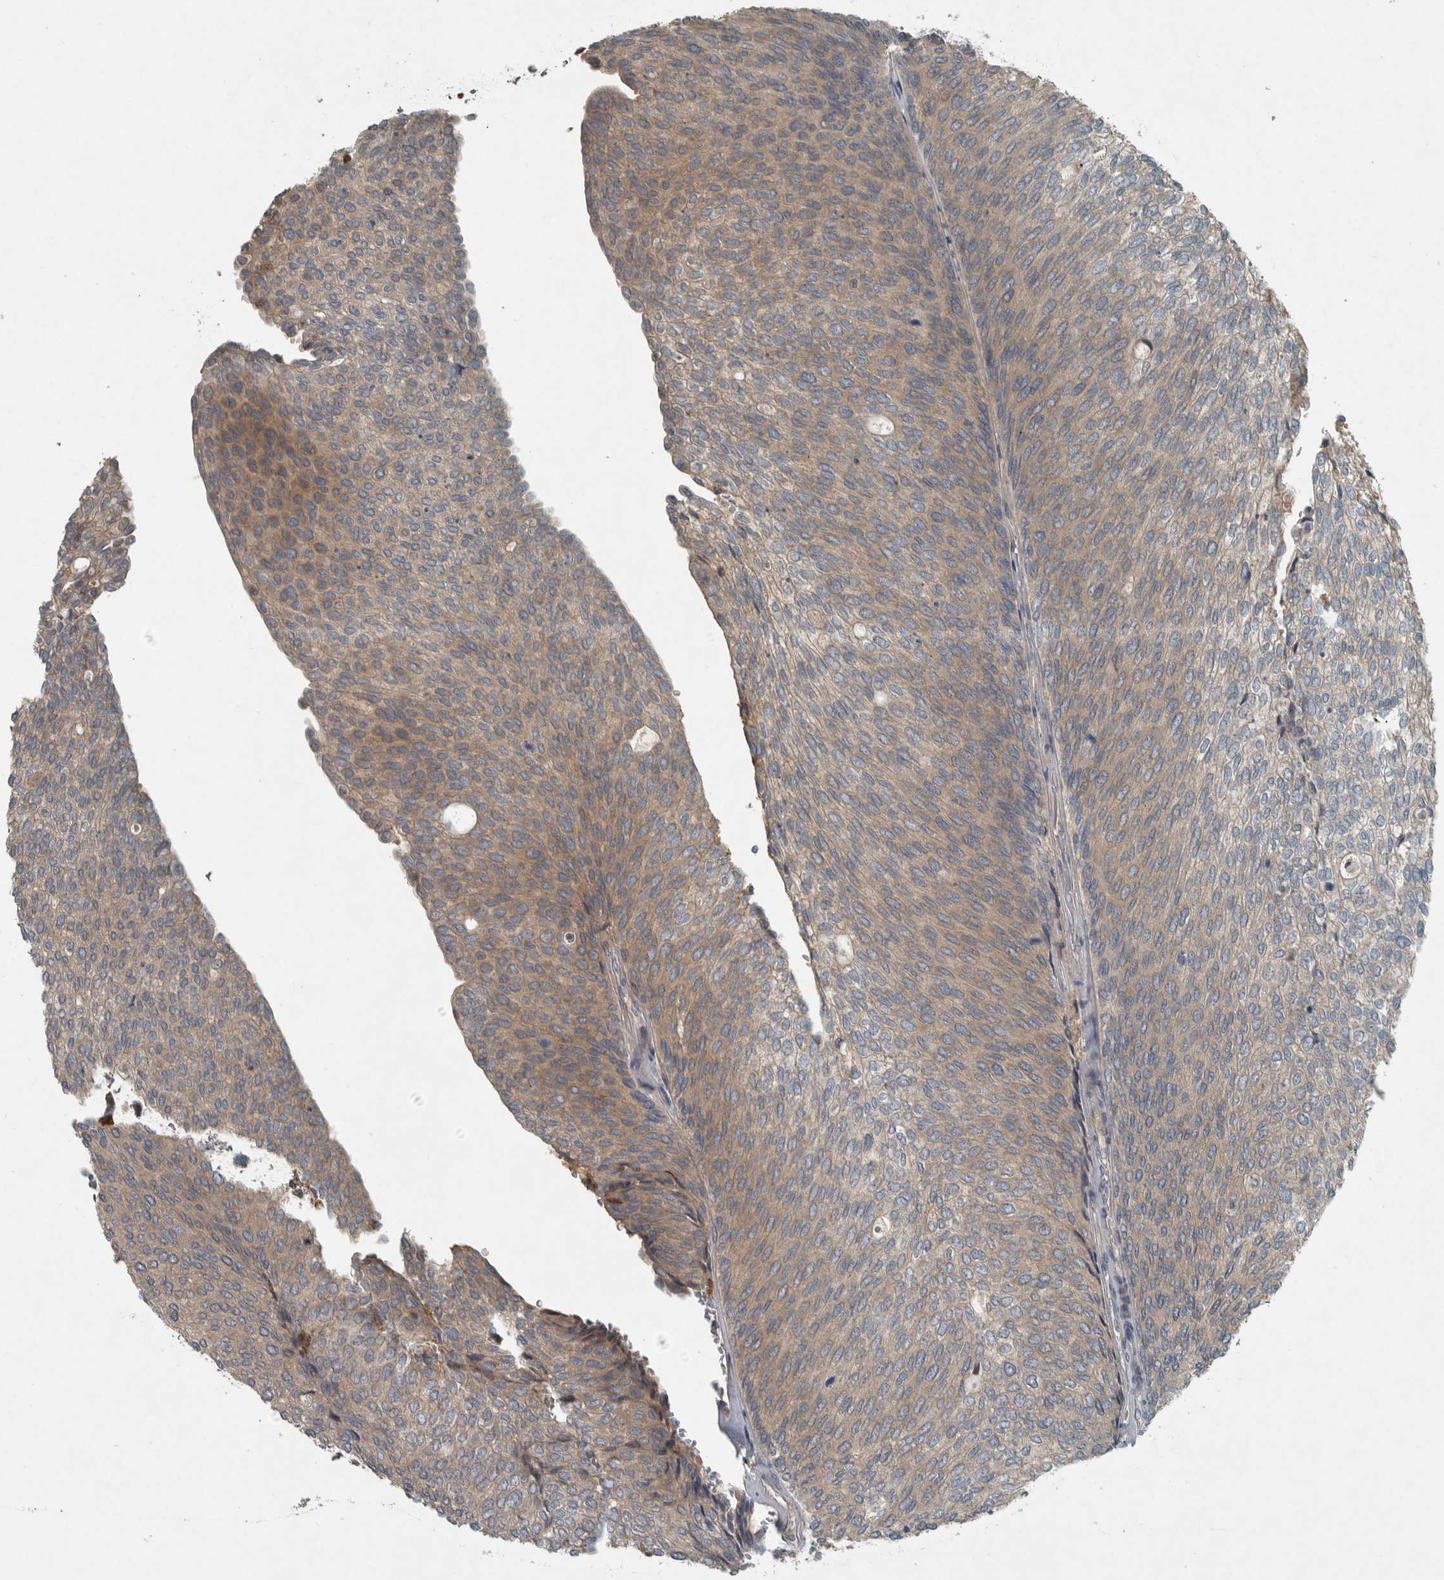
{"staining": {"intensity": "weak", "quantity": ">75%", "location": "cytoplasmic/membranous"}, "tissue": "urothelial cancer", "cell_type": "Tumor cells", "image_type": "cancer", "snomed": [{"axis": "morphology", "description": "Urothelial carcinoma, Low grade"}, {"axis": "topography", "description": "Urinary bladder"}], "caption": "Weak cytoplasmic/membranous protein expression is appreciated in about >75% of tumor cells in urothelial cancer. (Brightfield microscopy of DAB IHC at high magnification).", "gene": "CLCN2", "patient": {"sex": "female", "age": 79}}